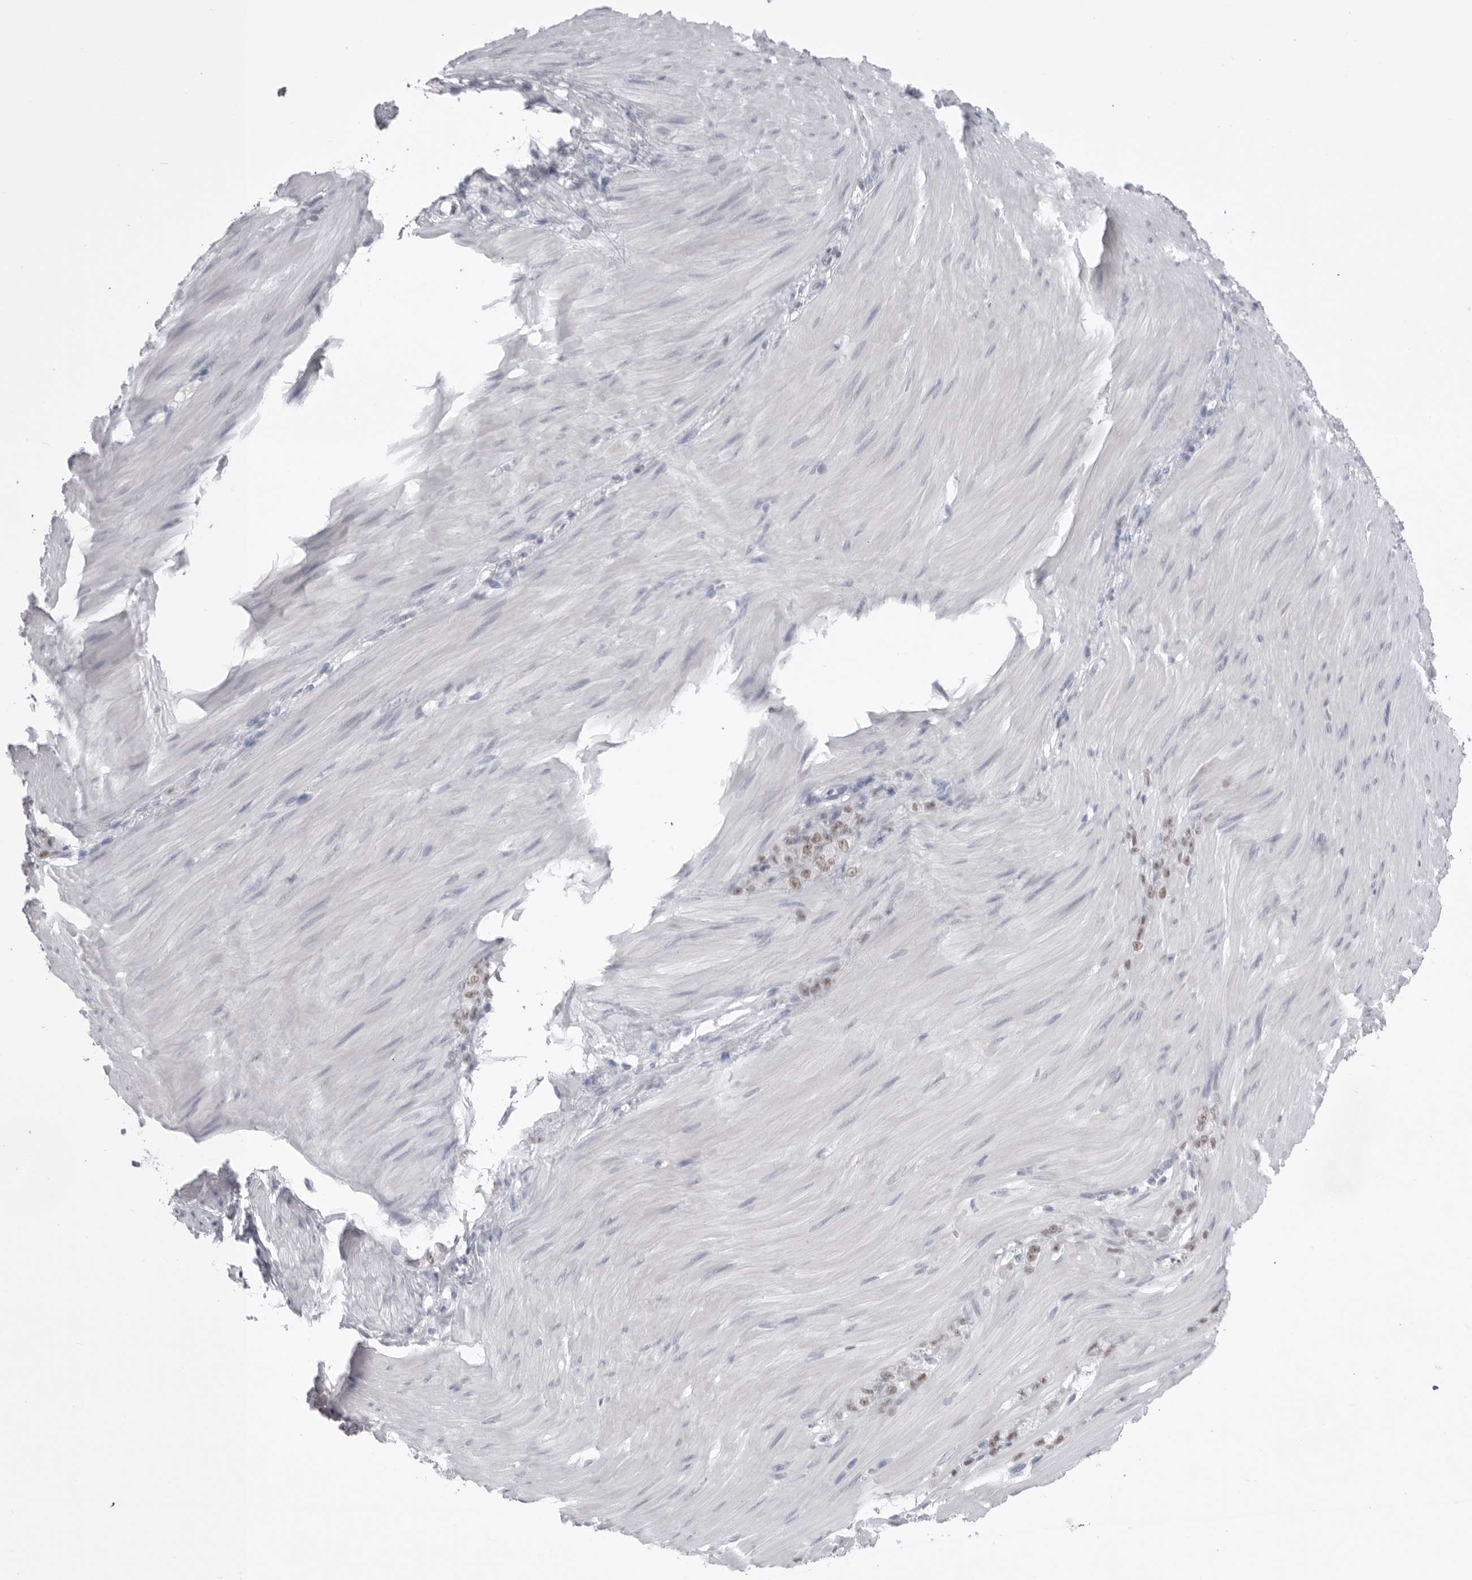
{"staining": {"intensity": "moderate", "quantity": "25%-75%", "location": "nuclear"}, "tissue": "stomach cancer", "cell_type": "Tumor cells", "image_type": "cancer", "snomed": [{"axis": "morphology", "description": "Normal tissue, NOS"}, {"axis": "morphology", "description": "Adenocarcinoma, NOS"}, {"axis": "topography", "description": "Stomach"}], "caption": "A high-resolution photomicrograph shows immunohistochemistry (IHC) staining of stomach adenocarcinoma, which displays moderate nuclear staining in about 25%-75% of tumor cells.", "gene": "ZBTB7B", "patient": {"sex": "male", "age": 82}}